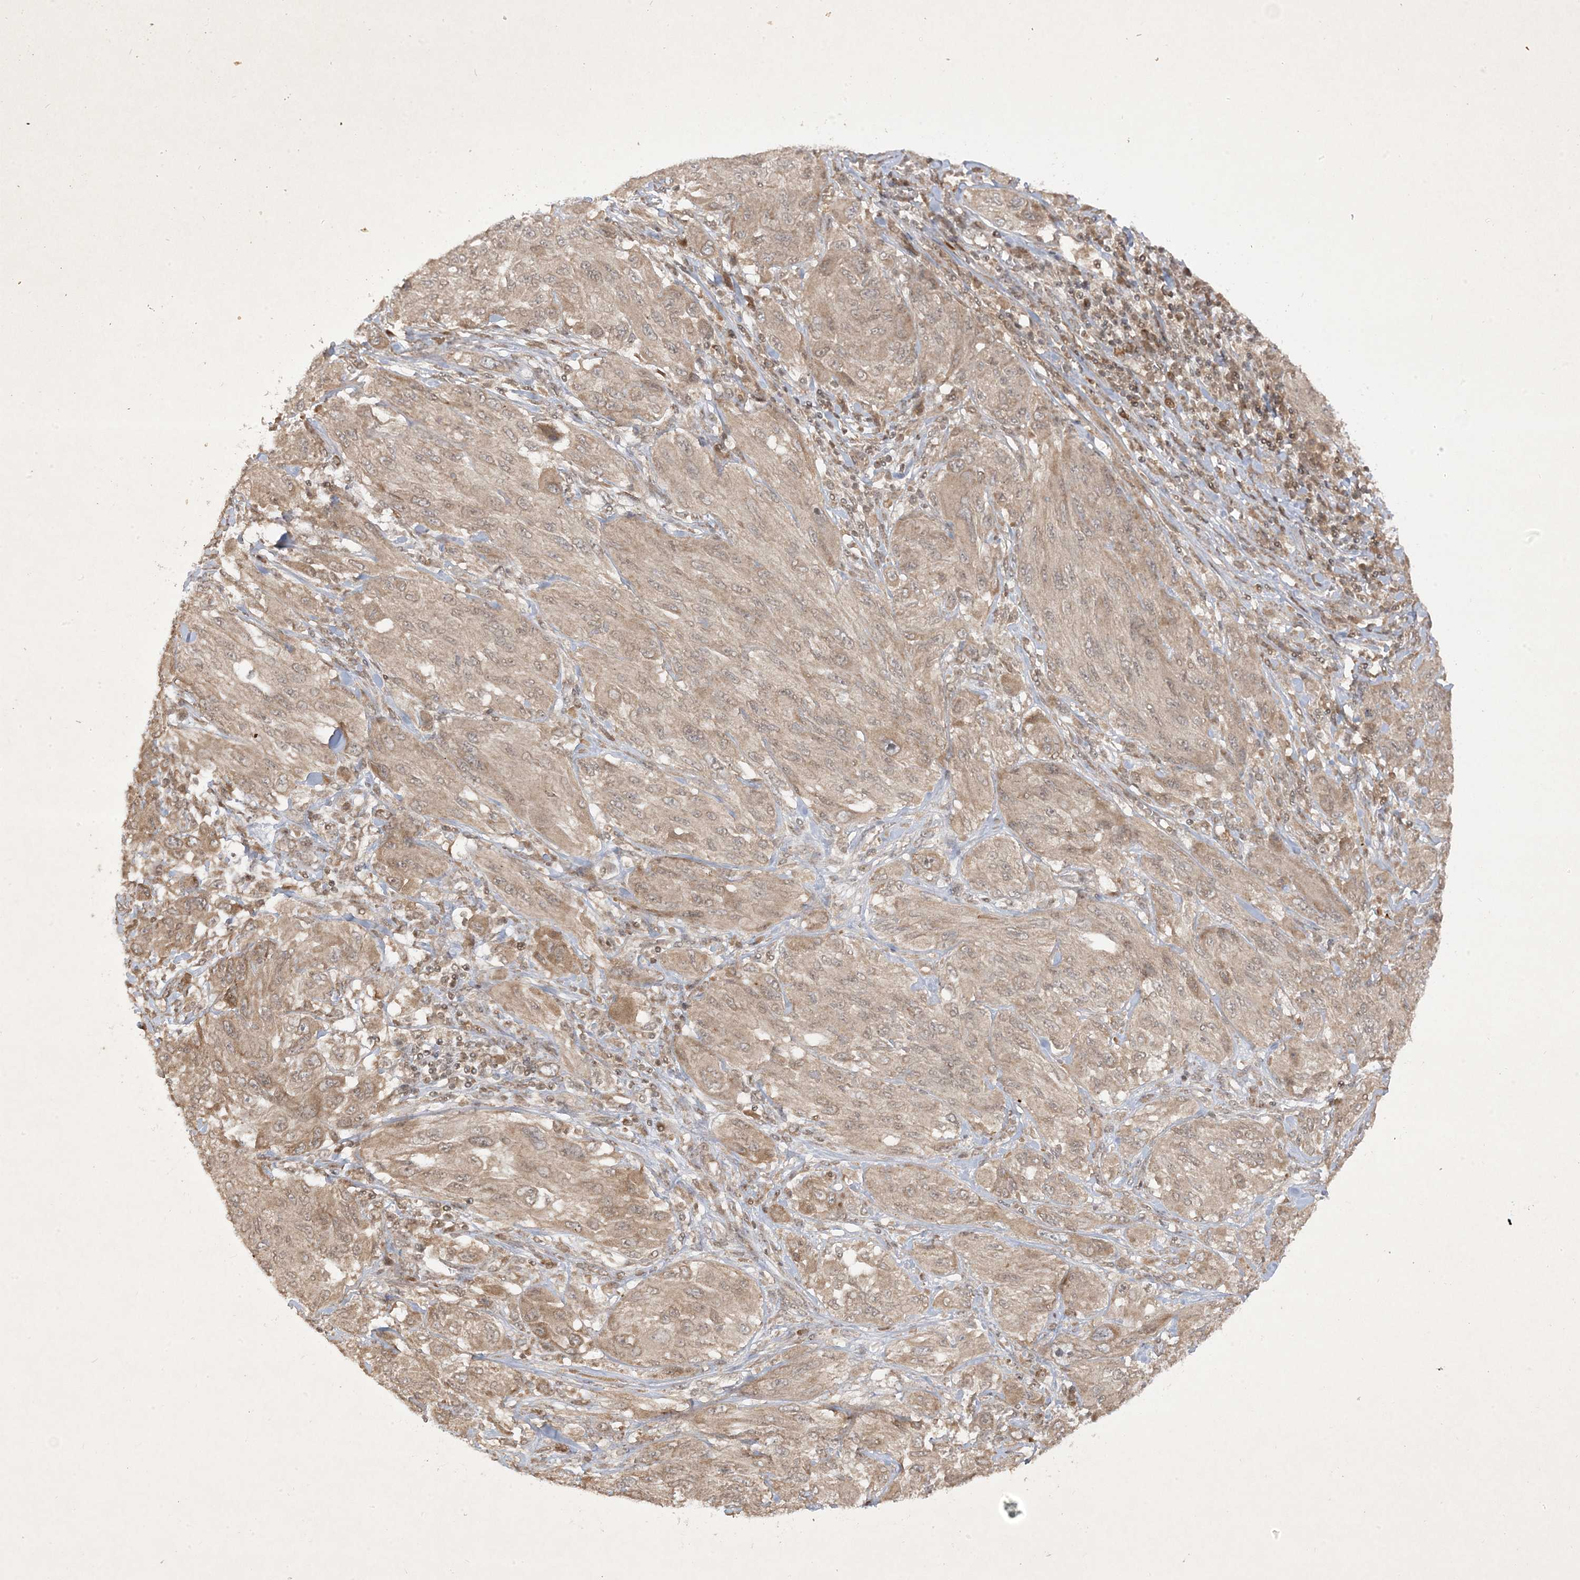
{"staining": {"intensity": "weak", "quantity": ">75%", "location": "cytoplasmic/membranous"}, "tissue": "melanoma", "cell_type": "Tumor cells", "image_type": "cancer", "snomed": [{"axis": "morphology", "description": "Malignant melanoma, NOS"}, {"axis": "topography", "description": "Skin"}], "caption": "IHC micrograph of neoplastic tissue: melanoma stained using immunohistochemistry reveals low levels of weak protein expression localized specifically in the cytoplasmic/membranous of tumor cells, appearing as a cytoplasmic/membranous brown color.", "gene": "ZNF213", "patient": {"sex": "female", "age": 91}}